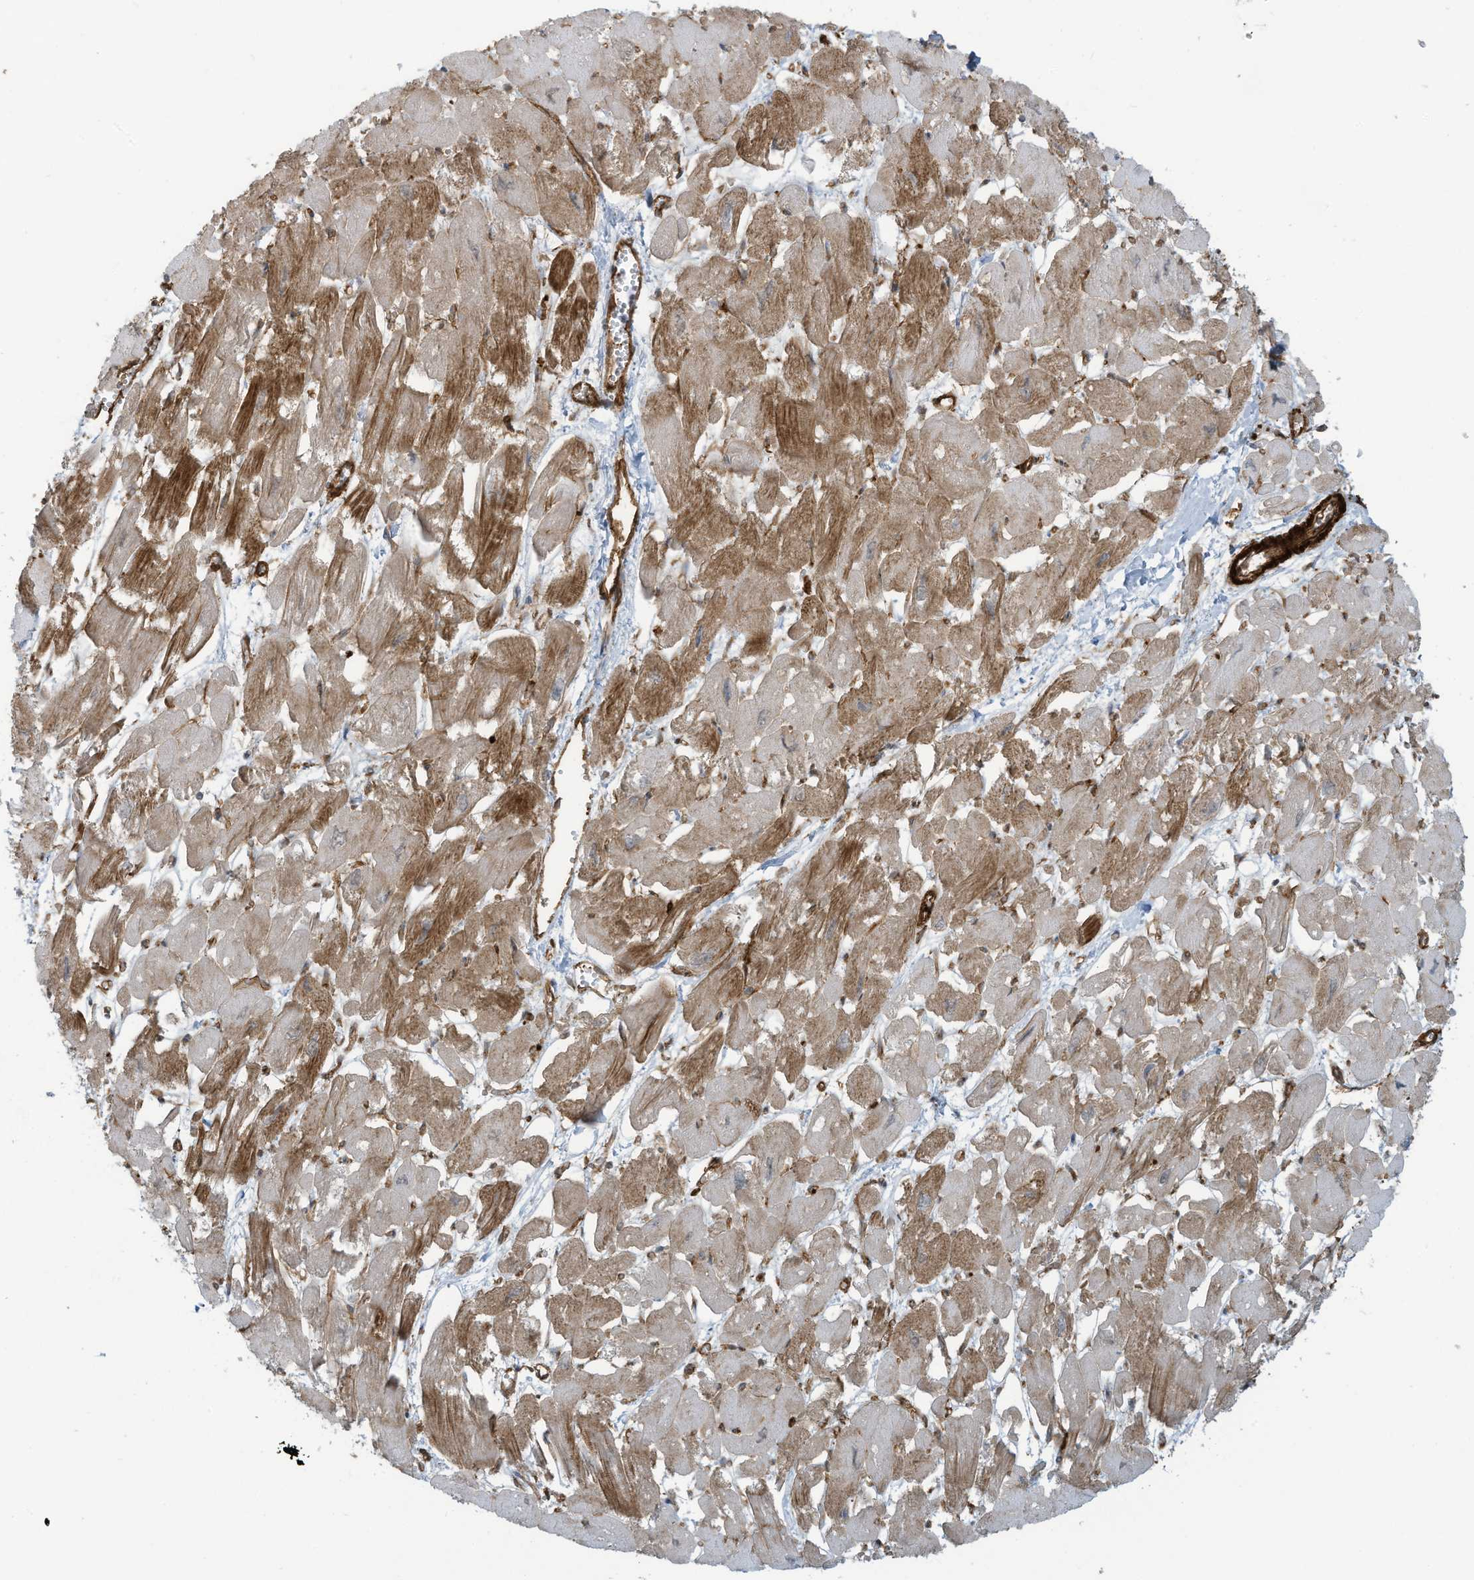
{"staining": {"intensity": "moderate", "quantity": "25%-75%", "location": "cytoplasmic/membranous"}, "tissue": "heart muscle", "cell_type": "Cardiomyocytes", "image_type": "normal", "snomed": [{"axis": "morphology", "description": "Normal tissue, NOS"}, {"axis": "topography", "description": "Heart"}], "caption": "IHC of benign human heart muscle exhibits medium levels of moderate cytoplasmic/membranous staining in approximately 25%-75% of cardiomyocytes.", "gene": "SLC9A2", "patient": {"sex": "male", "age": 54}}